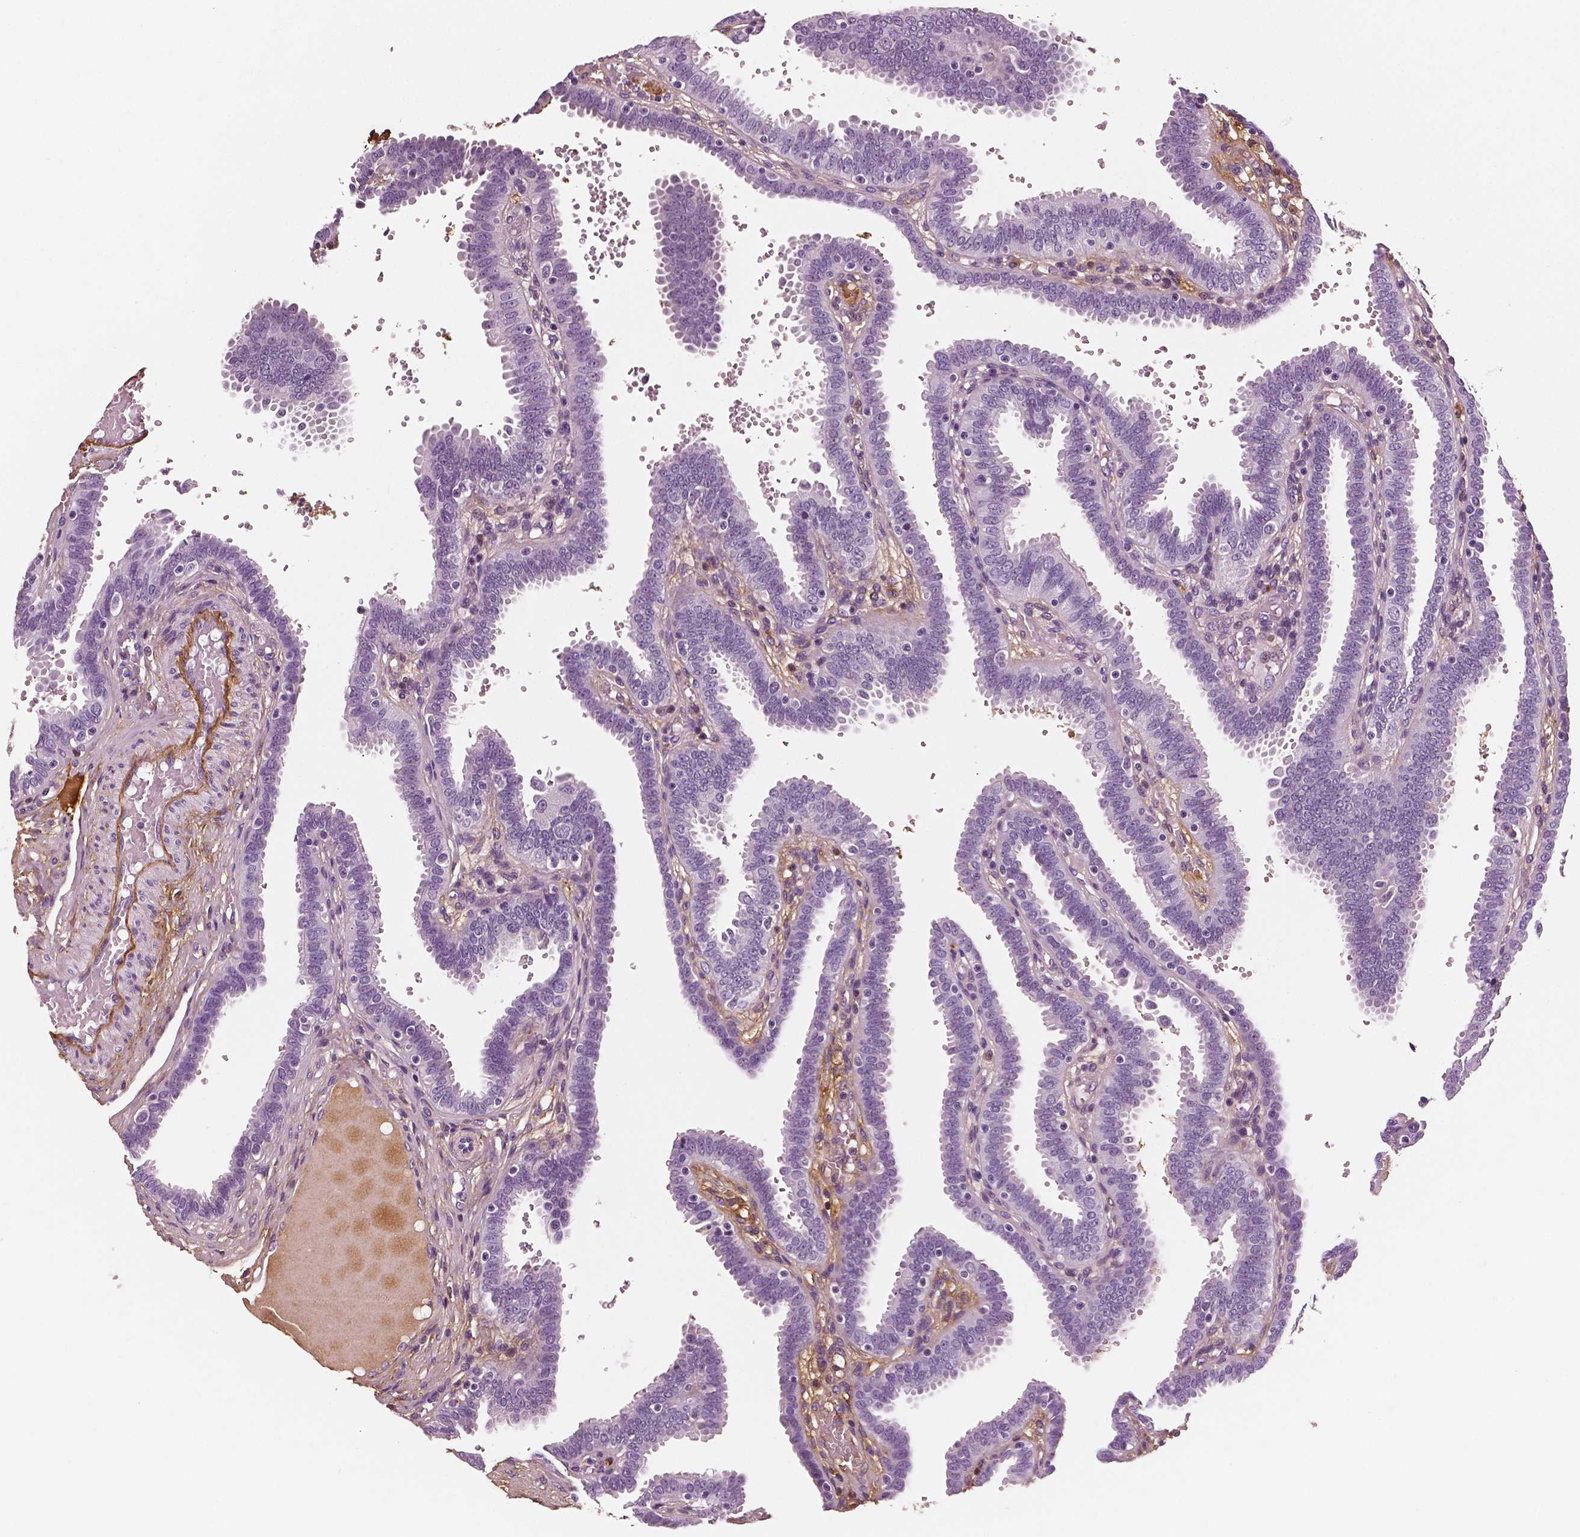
{"staining": {"intensity": "negative", "quantity": "none", "location": "none"}, "tissue": "fallopian tube", "cell_type": "Glandular cells", "image_type": "normal", "snomed": [{"axis": "morphology", "description": "Normal tissue, NOS"}, {"axis": "topography", "description": "Fallopian tube"}], "caption": "DAB (3,3'-diaminobenzidine) immunohistochemical staining of unremarkable fallopian tube reveals no significant expression in glandular cells. (Brightfield microscopy of DAB IHC at high magnification).", "gene": "FBLN1", "patient": {"sex": "female", "age": 37}}